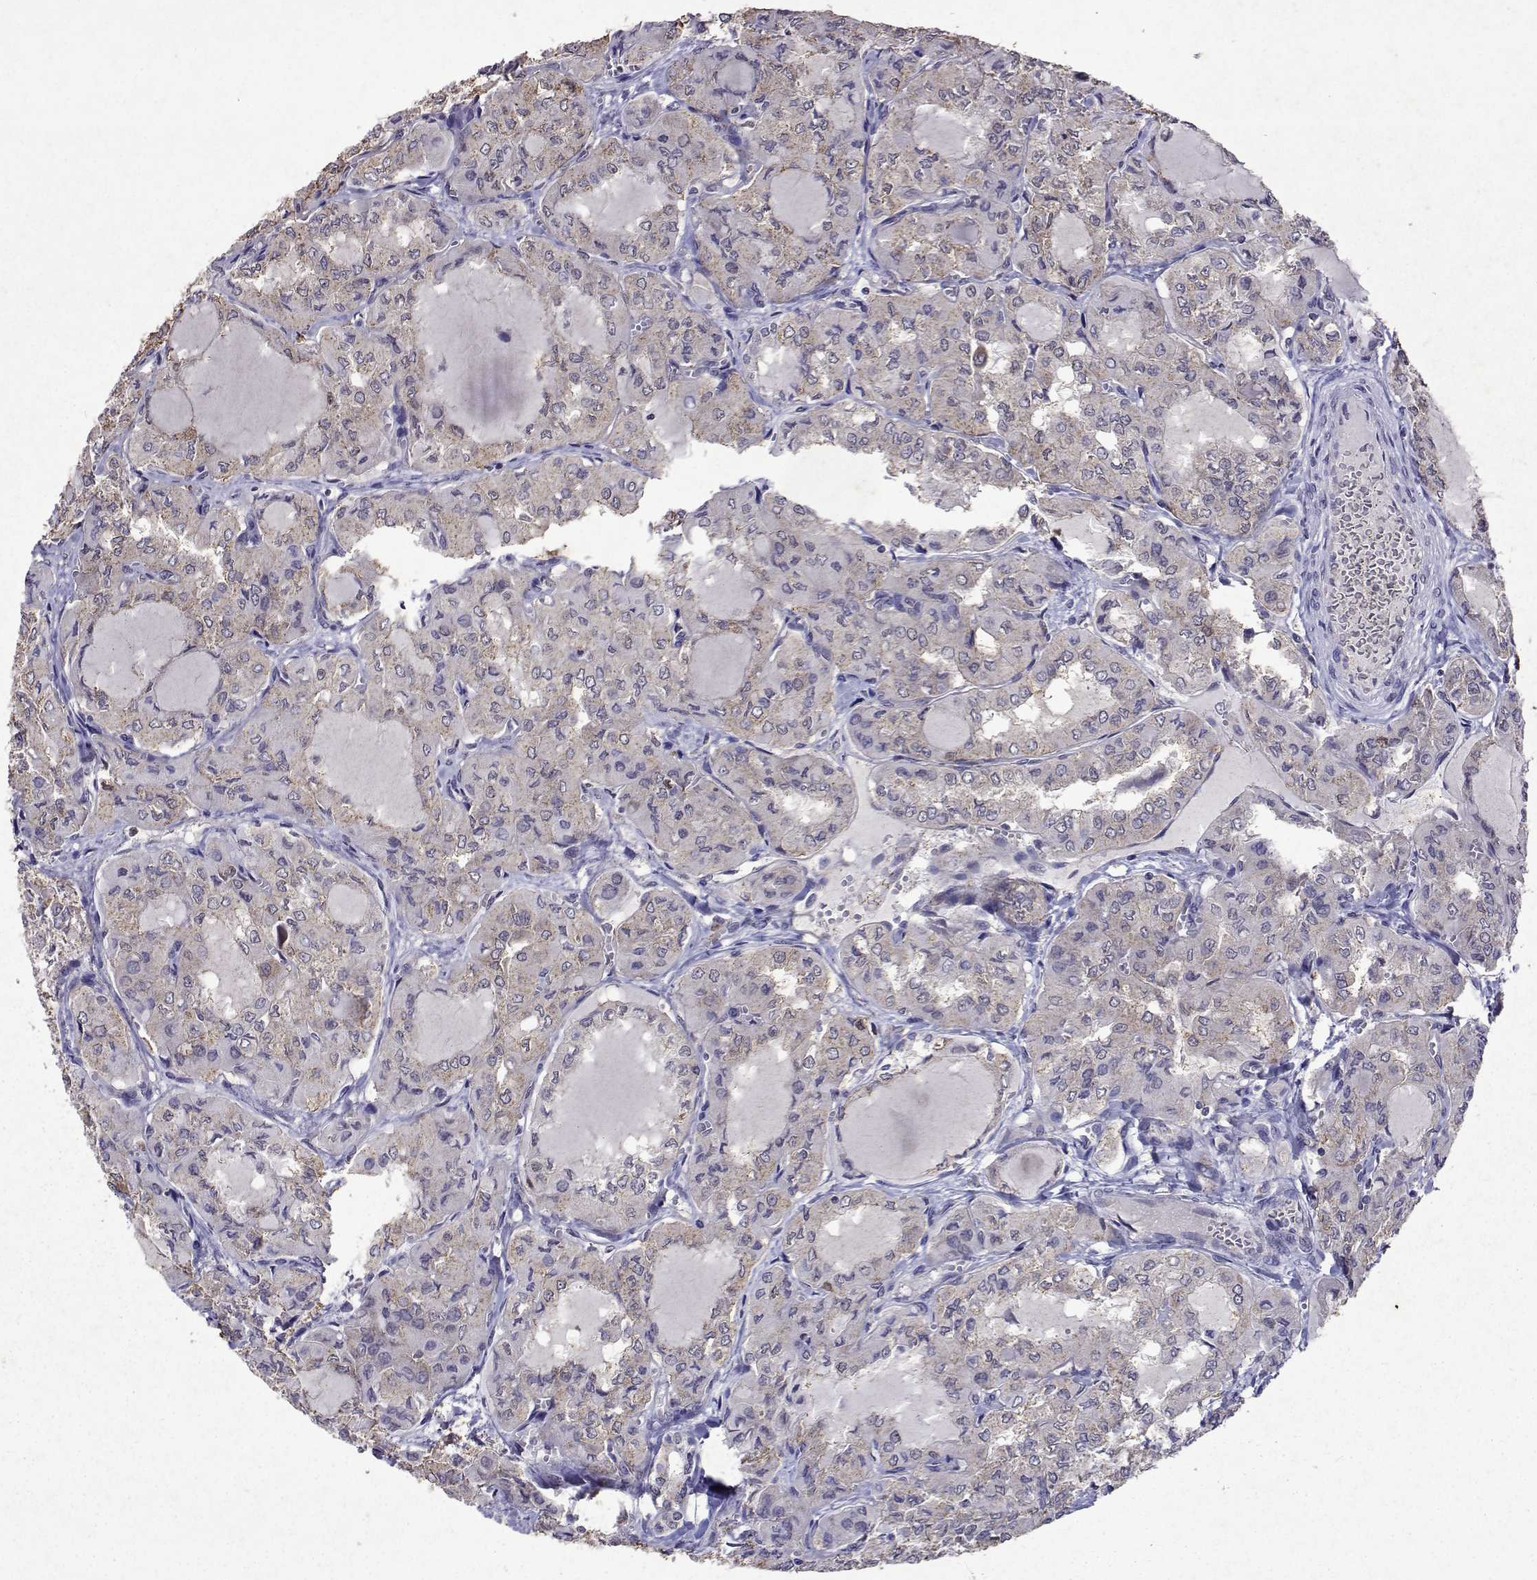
{"staining": {"intensity": "weak", "quantity": "<25%", "location": "cytoplasmic/membranous"}, "tissue": "thyroid cancer", "cell_type": "Tumor cells", "image_type": "cancer", "snomed": [{"axis": "morphology", "description": "Papillary adenocarcinoma, NOS"}, {"axis": "topography", "description": "Thyroid gland"}], "caption": "High power microscopy micrograph of an IHC photomicrograph of papillary adenocarcinoma (thyroid), revealing no significant expression in tumor cells.", "gene": "TARBP2", "patient": {"sex": "male", "age": 20}}